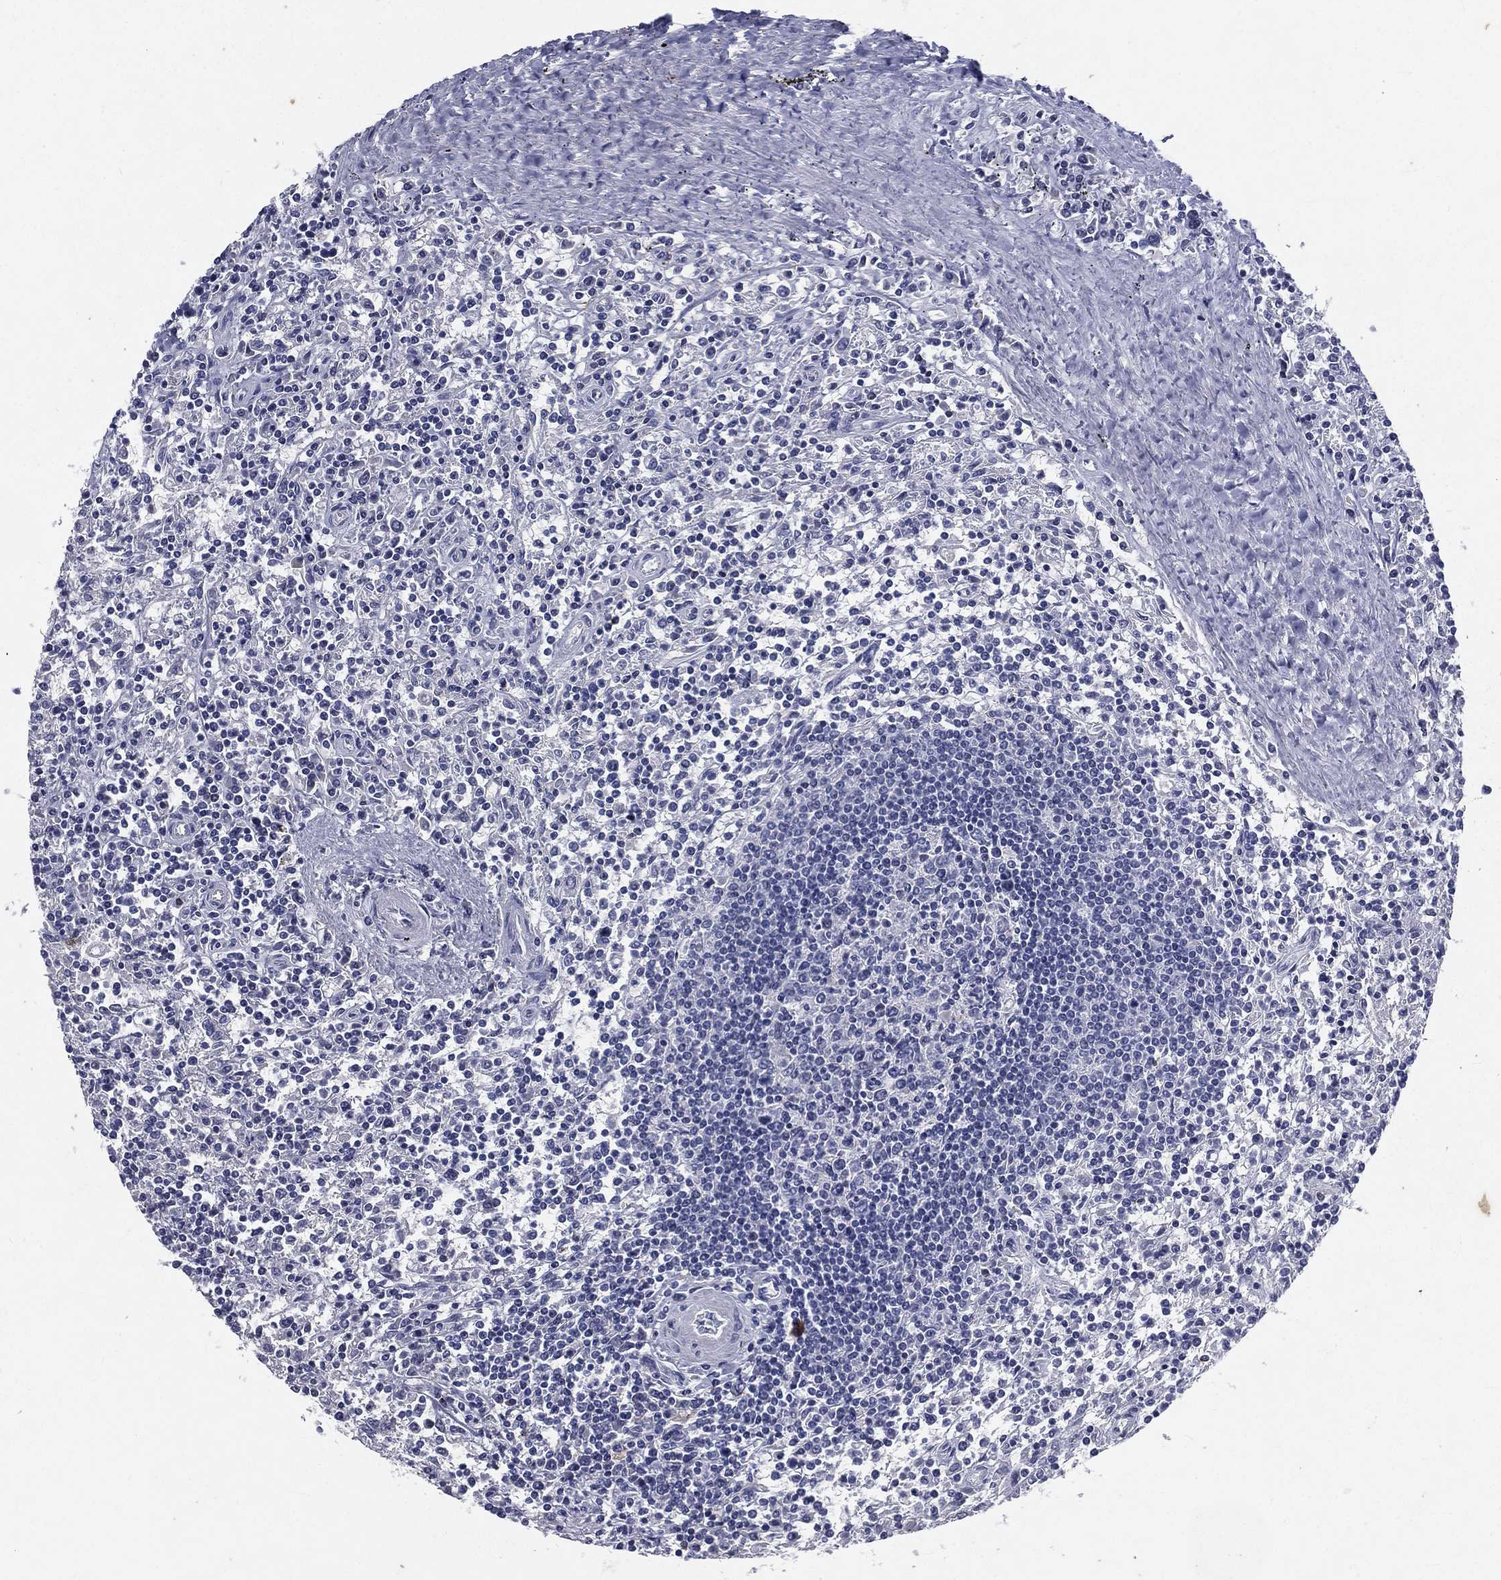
{"staining": {"intensity": "negative", "quantity": "none", "location": "none"}, "tissue": "lymphoma", "cell_type": "Tumor cells", "image_type": "cancer", "snomed": [{"axis": "morphology", "description": "Malignant lymphoma, non-Hodgkin's type, Low grade"}, {"axis": "topography", "description": "Spleen"}], "caption": "IHC photomicrograph of human malignant lymphoma, non-Hodgkin's type (low-grade) stained for a protein (brown), which demonstrates no expression in tumor cells.", "gene": "IFT27", "patient": {"sex": "male", "age": 62}}